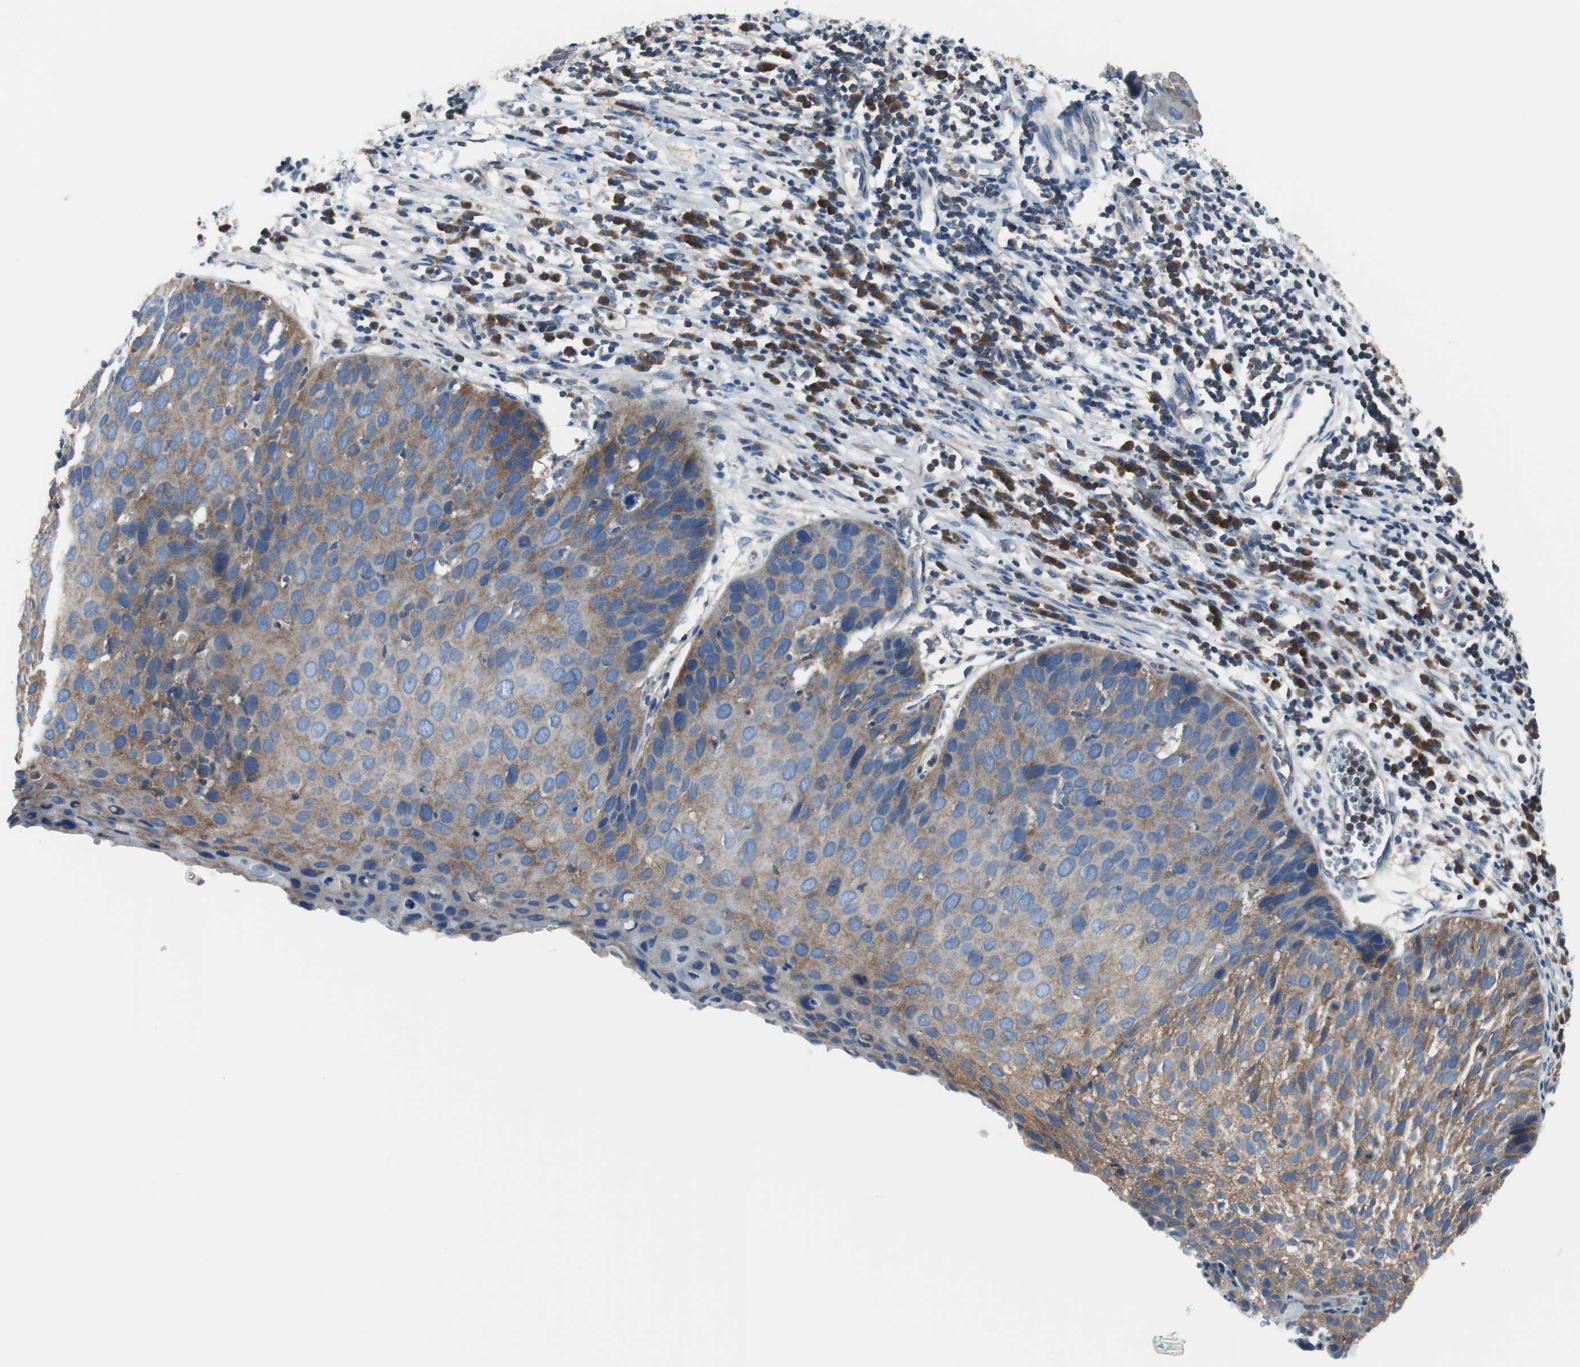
{"staining": {"intensity": "moderate", "quantity": ">75%", "location": "cytoplasmic/membranous"}, "tissue": "cervical cancer", "cell_type": "Tumor cells", "image_type": "cancer", "snomed": [{"axis": "morphology", "description": "Squamous cell carcinoma, NOS"}, {"axis": "topography", "description": "Cervix"}], "caption": "Immunohistochemical staining of human cervical cancer shows moderate cytoplasmic/membranous protein staining in approximately >75% of tumor cells.", "gene": "BRAF", "patient": {"sex": "female", "age": 38}}